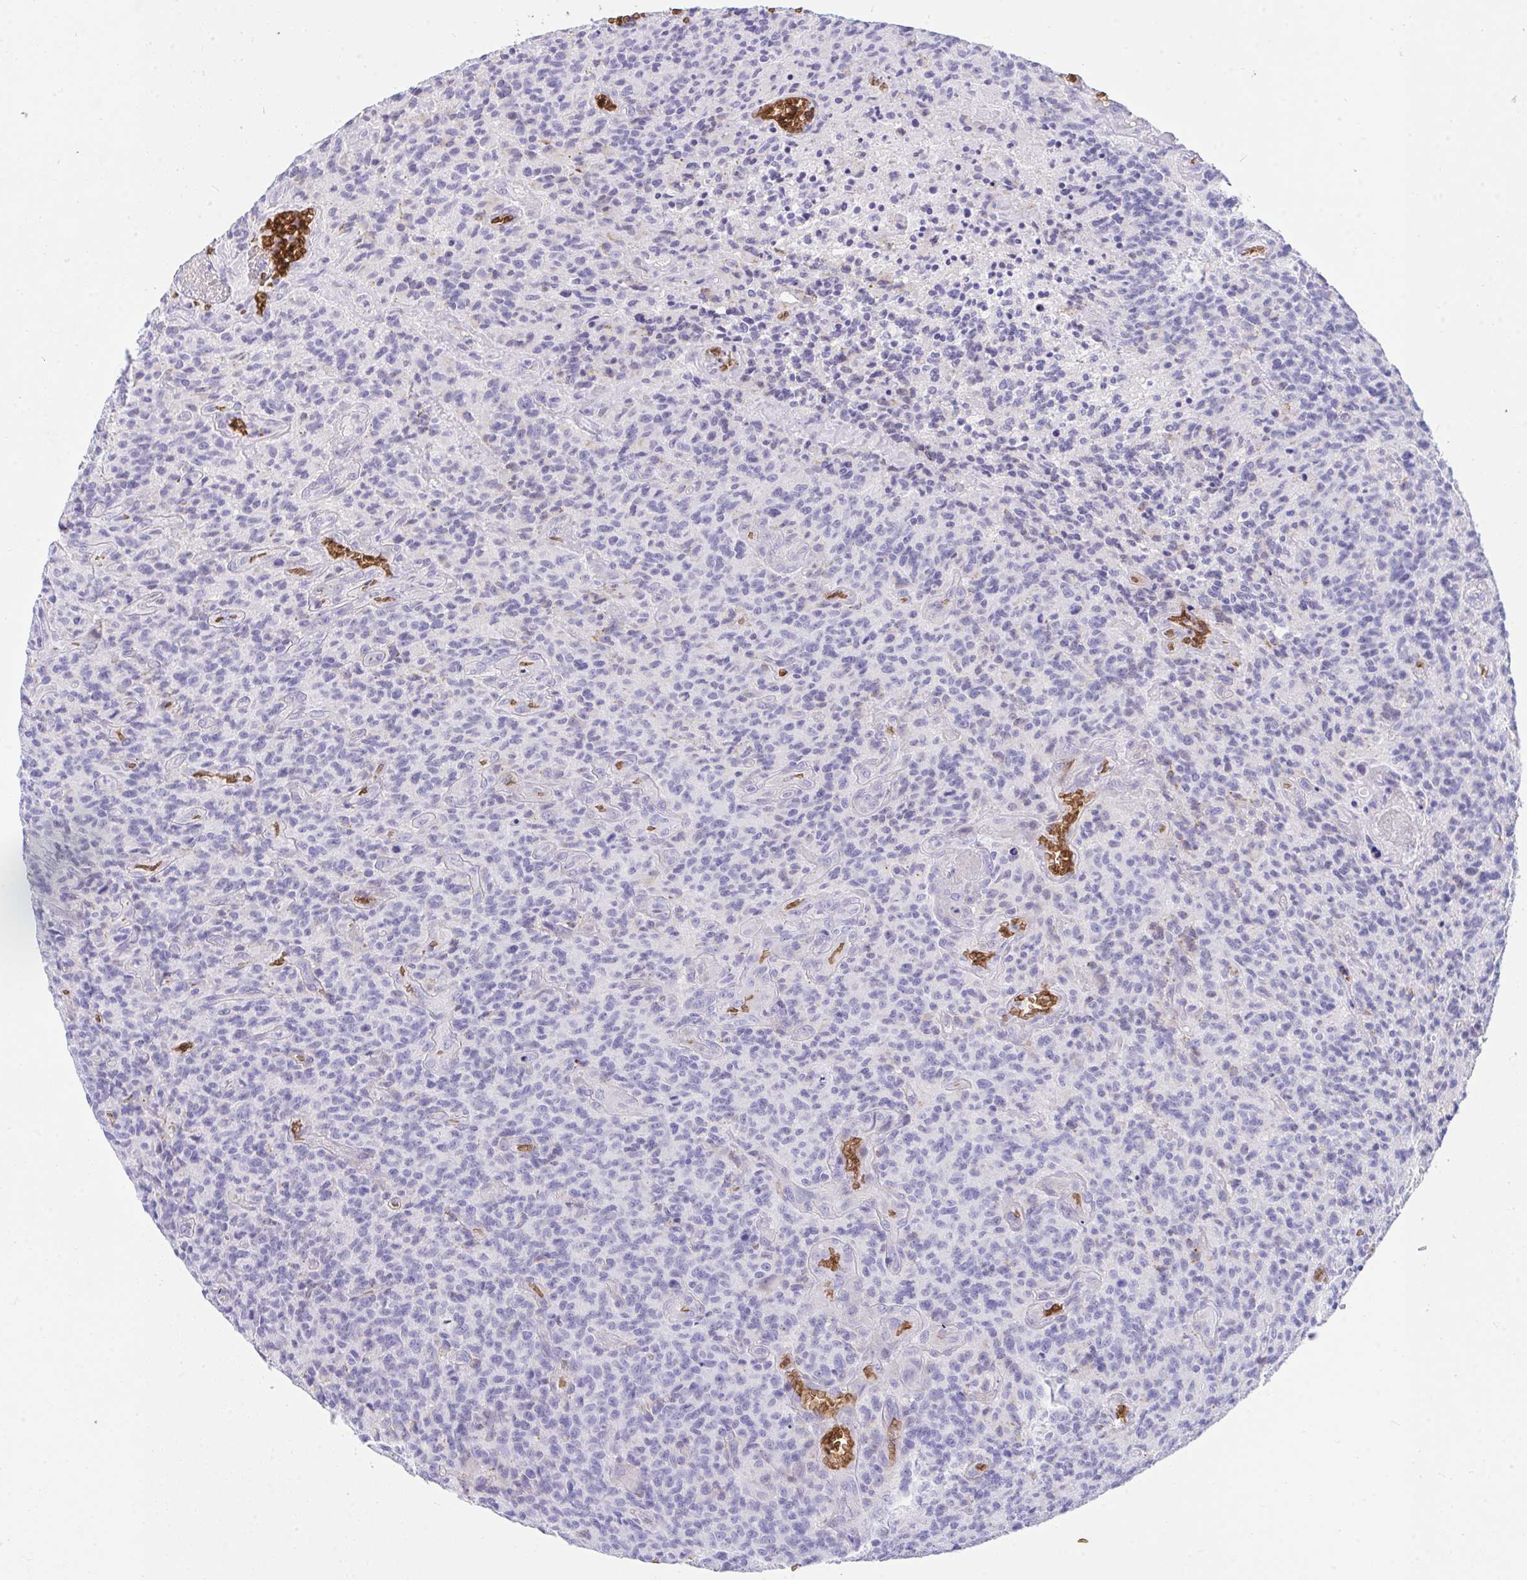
{"staining": {"intensity": "negative", "quantity": "none", "location": "none"}, "tissue": "glioma", "cell_type": "Tumor cells", "image_type": "cancer", "snomed": [{"axis": "morphology", "description": "Glioma, malignant, High grade"}, {"axis": "topography", "description": "Brain"}], "caption": "Tumor cells show no significant protein positivity in malignant glioma (high-grade).", "gene": "ANK1", "patient": {"sex": "male", "age": 76}}